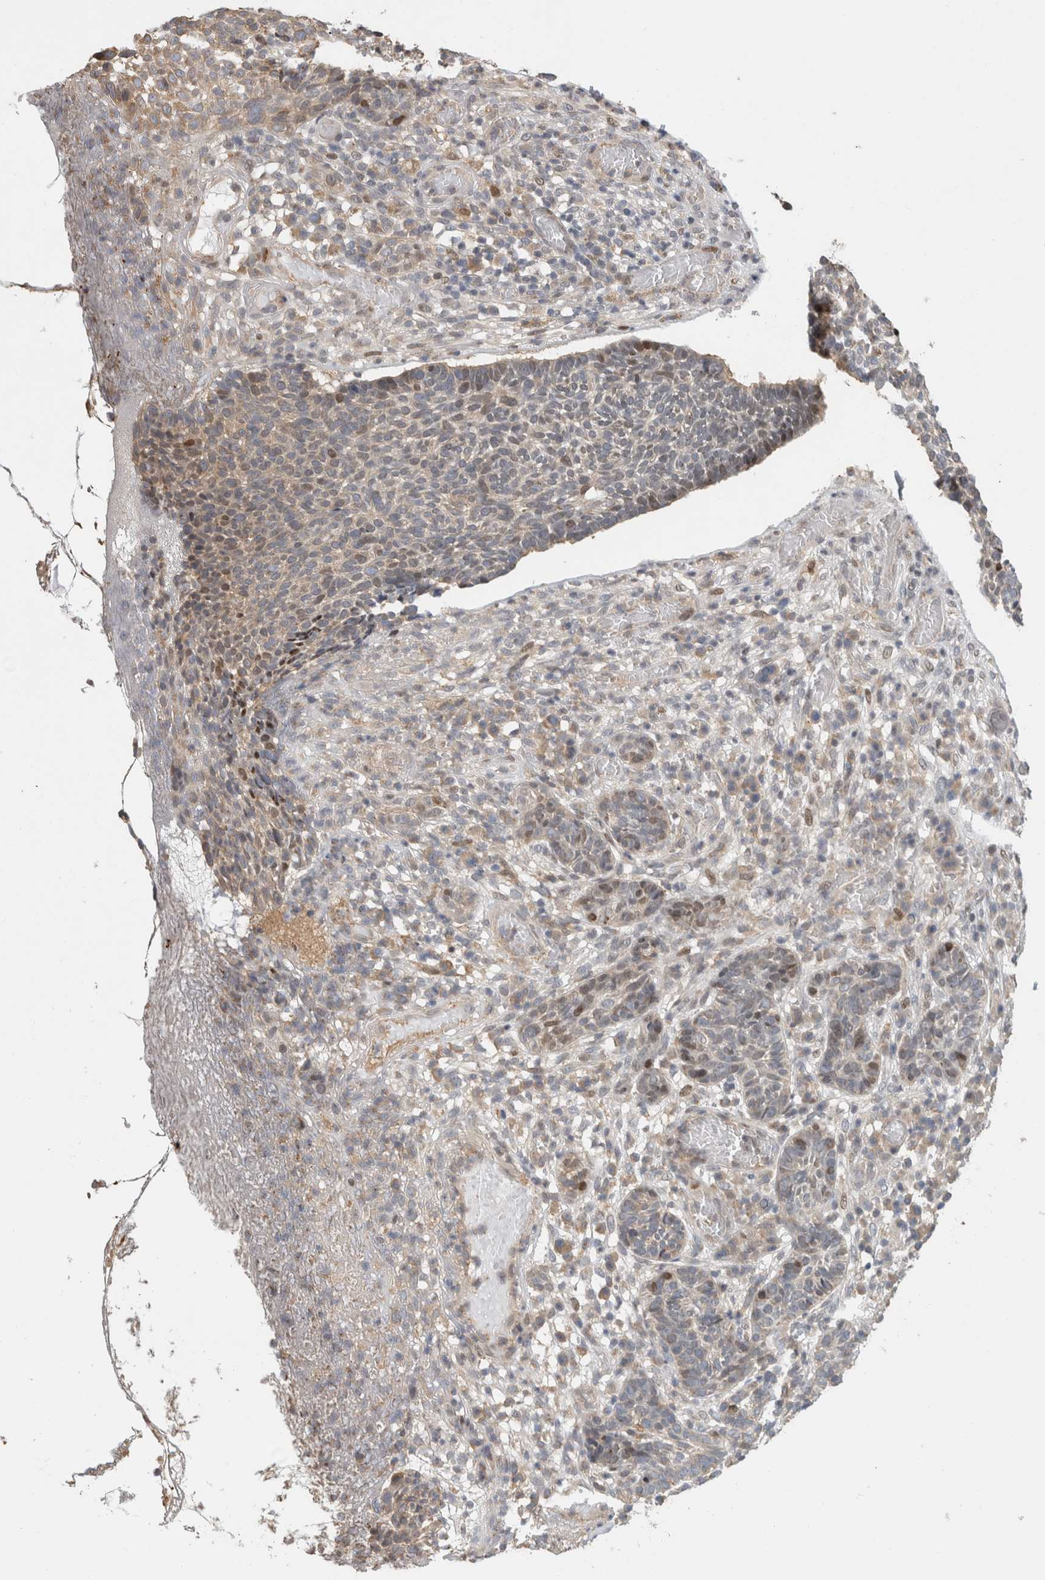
{"staining": {"intensity": "weak", "quantity": "<25%", "location": "nuclear"}, "tissue": "skin cancer", "cell_type": "Tumor cells", "image_type": "cancer", "snomed": [{"axis": "morphology", "description": "Basal cell carcinoma"}, {"axis": "topography", "description": "Skin"}], "caption": "DAB (3,3'-diaminobenzidine) immunohistochemical staining of skin cancer exhibits no significant expression in tumor cells. (DAB immunohistochemistry with hematoxylin counter stain).", "gene": "C8orf58", "patient": {"sex": "male", "age": 85}}